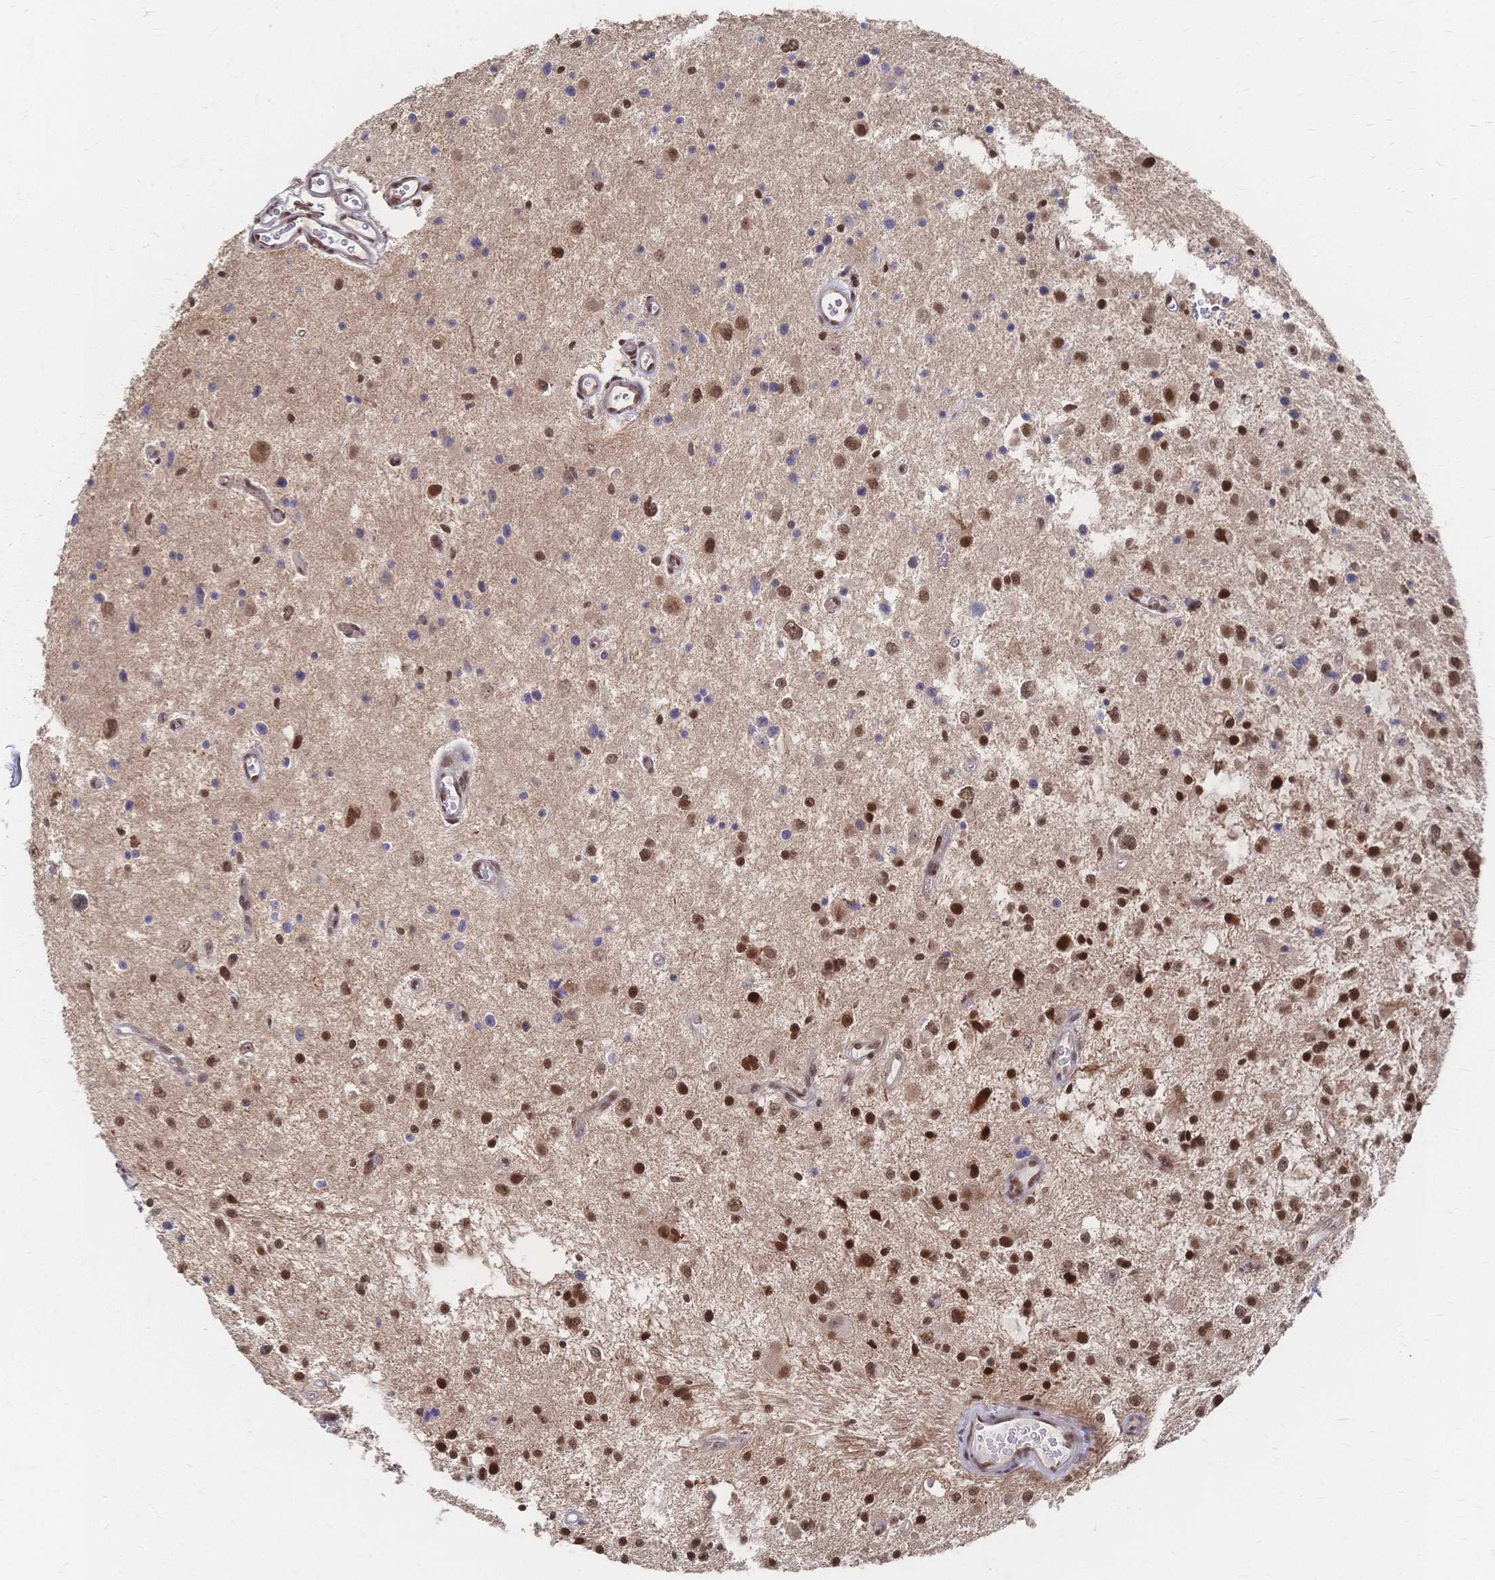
{"staining": {"intensity": "strong", "quantity": "25%-75%", "location": "nuclear"}, "tissue": "glioma", "cell_type": "Tumor cells", "image_type": "cancer", "snomed": [{"axis": "morphology", "description": "Glioma, malignant, Low grade"}, {"axis": "topography", "description": "Brain"}], "caption": "IHC micrograph of glioma stained for a protein (brown), which shows high levels of strong nuclear expression in about 25%-75% of tumor cells.", "gene": "NELFA", "patient": {"sex": "male", "age": 43}}